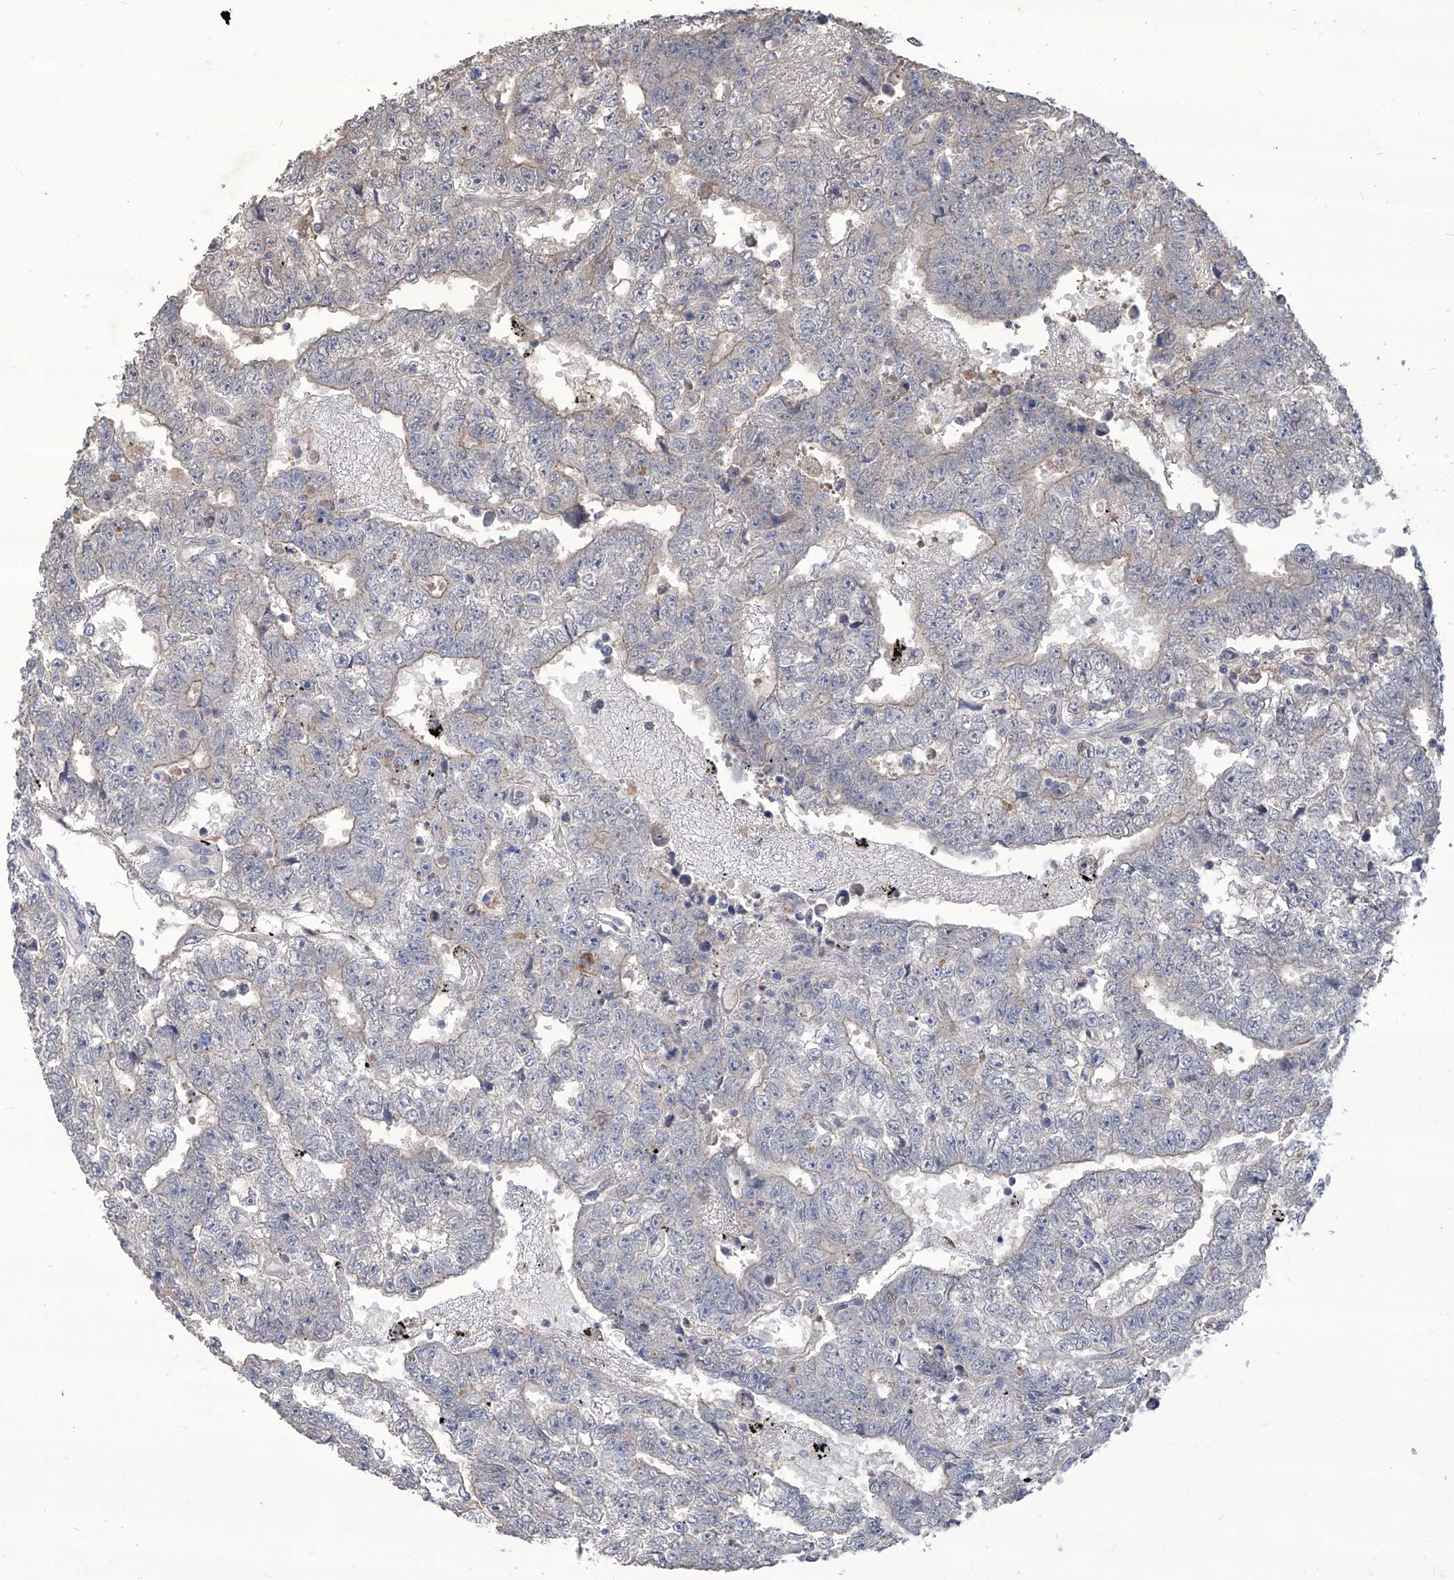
{"staining": {"intensity": "negative", "quantity": "none", "location": "none"}, "tissue": "testis cancer", "cell_type": "Tumor cells", "image_type": "cancer", "snomed": [{"axis": "morphology", "description": "Carcinoma, Embryonal, NOS"}, {"axis": "topography", "description": "Testis"}], "caption": "Immunohistochemical staining of embryonal carcinoma (testis) demonstrates no significant positivity in tumor cells. (DAB (3,3'-diaminobenzidine) immunohistochemistry with hematoxylin counter stain).", "gene": "TXNIP", "patient": {"sex": "male", "age": 25}}